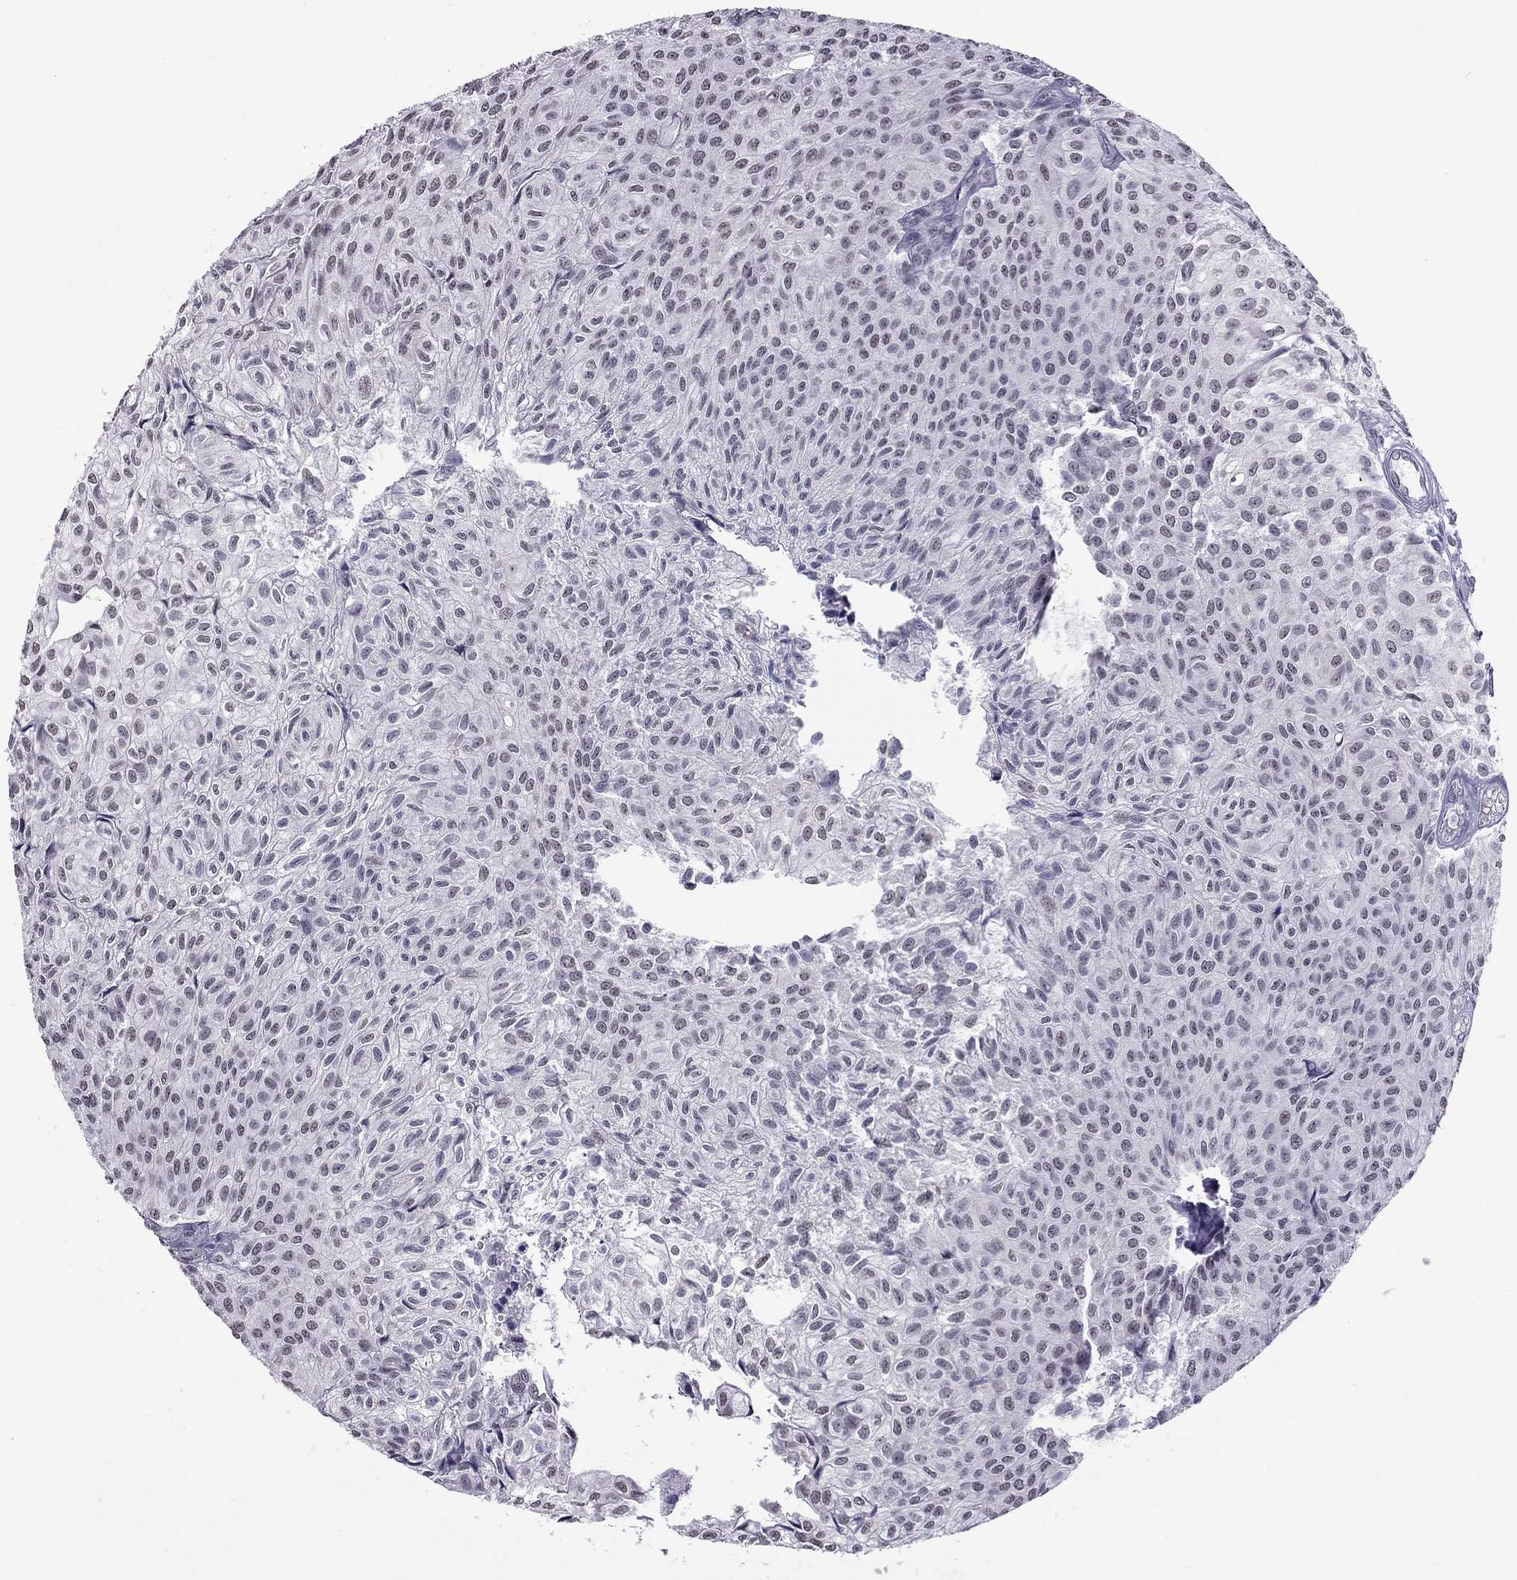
{"staining": {"intensity": "negative", "quantity": "none", "location": "none"}, "tissue": "urothelial cancer", "cell_type": "Tumor cells", "image_type": "cancer", "snomed": [{"axis": "morphology", "description": "Urothelial carcinoma, Low grade"}, {"axis": "topography", "description": "Urinary bladder"}], "caption": "The histopathology image demonstrates no staining of tumor cells in low-grade urothelial carcinoma.", "gene": "PPP1R3A", "patient": {"sex": "male", "age": 89}}